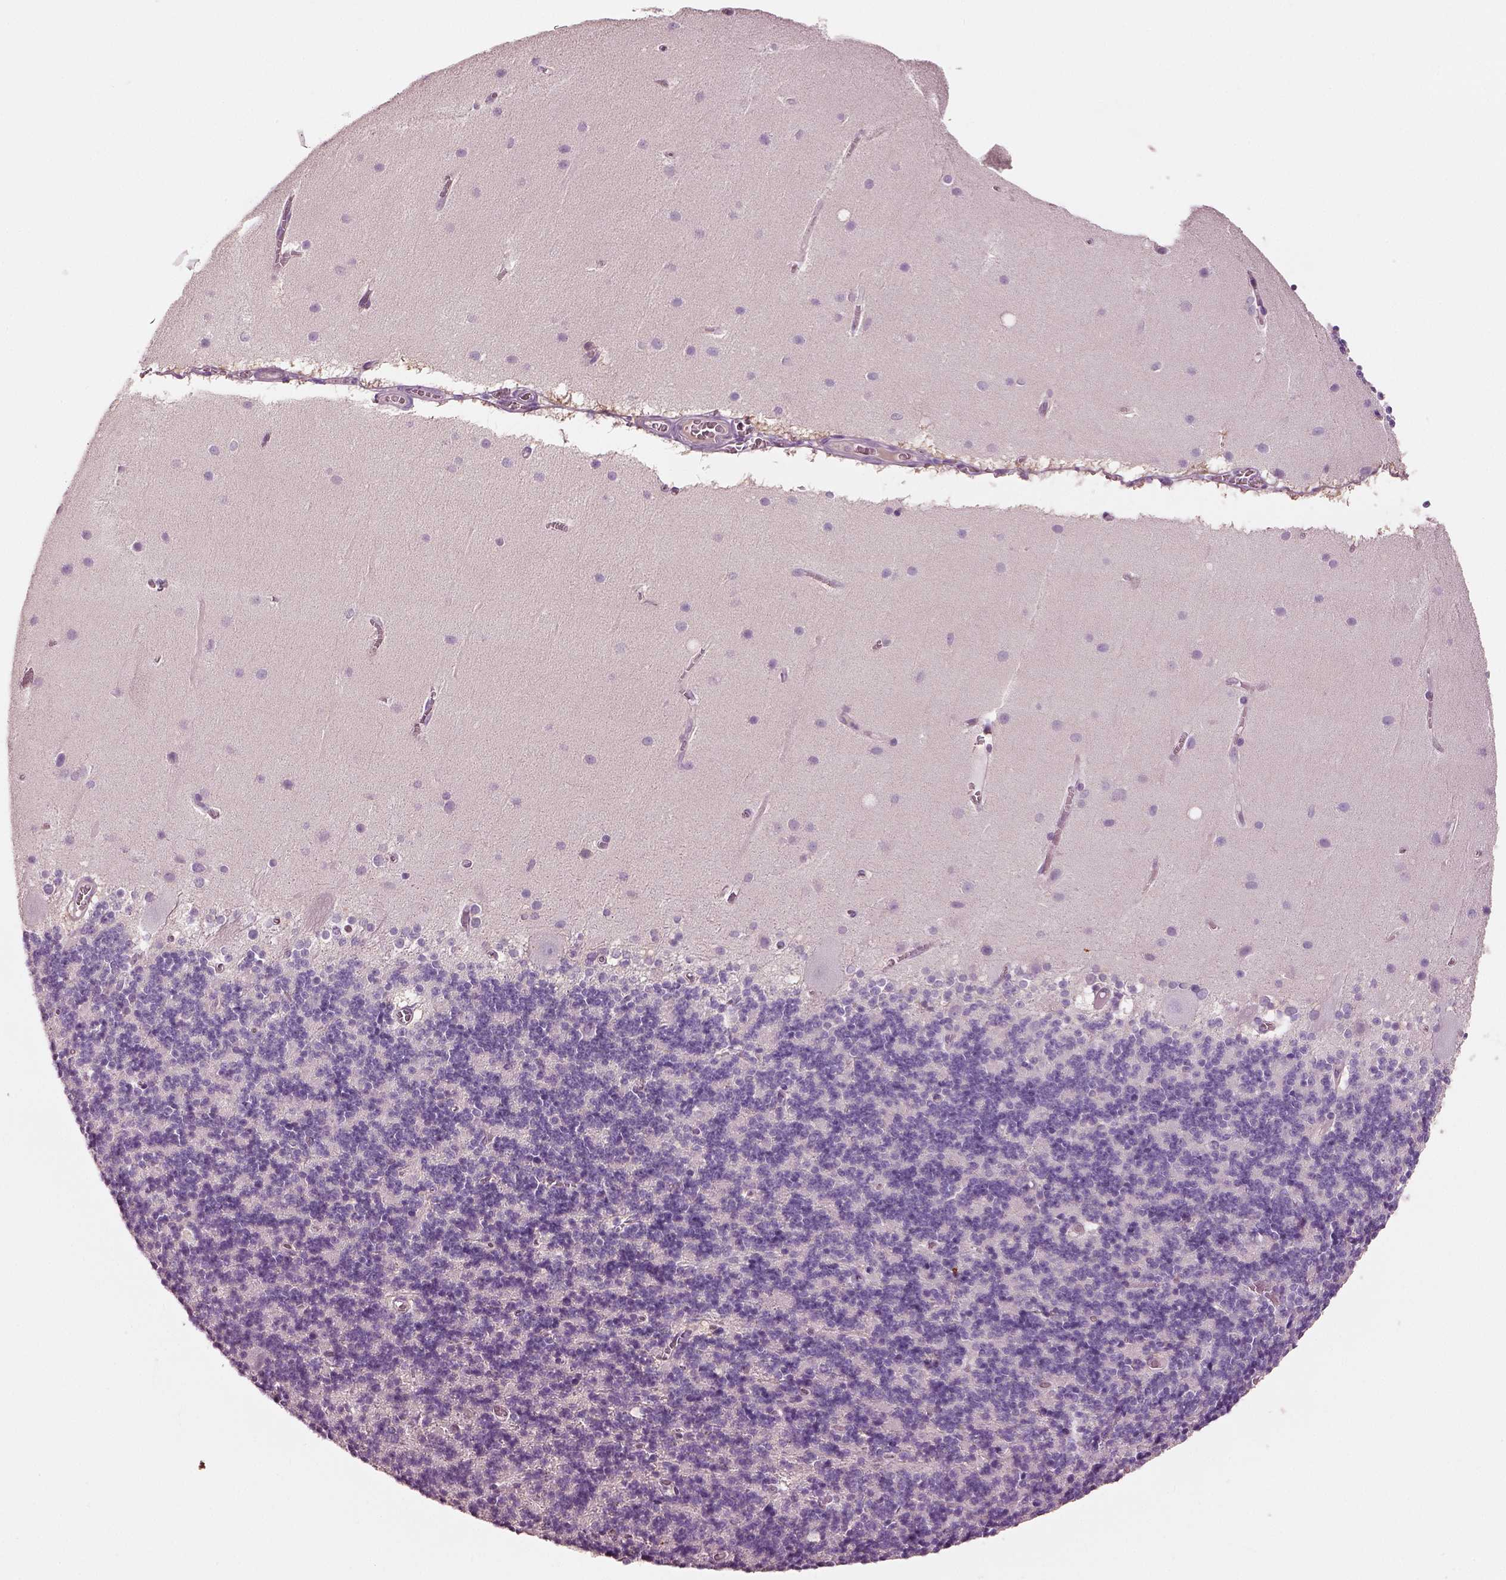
{"staining": {"intensity": "negative", "quantity": "none", "location": "none"}, "tissue": "cerebellum", "cell_type": "Cells in granular layer", "image_type": "normal", "snomed": [{"axis": "morphology", "description": "Normal tissue, NOS"}, {"axis": "topography", "description": "Cerebellum"}], "caption": "Photomicrograph shows no protein expression in cells in granular layer of unremarkable cerebellum. (DAB (3,3'-diaminobenzidine) immunohistochemistry, high magnification).", "gene": "ELSPBP1", "patient": {"sex": "male", "age": 70}}